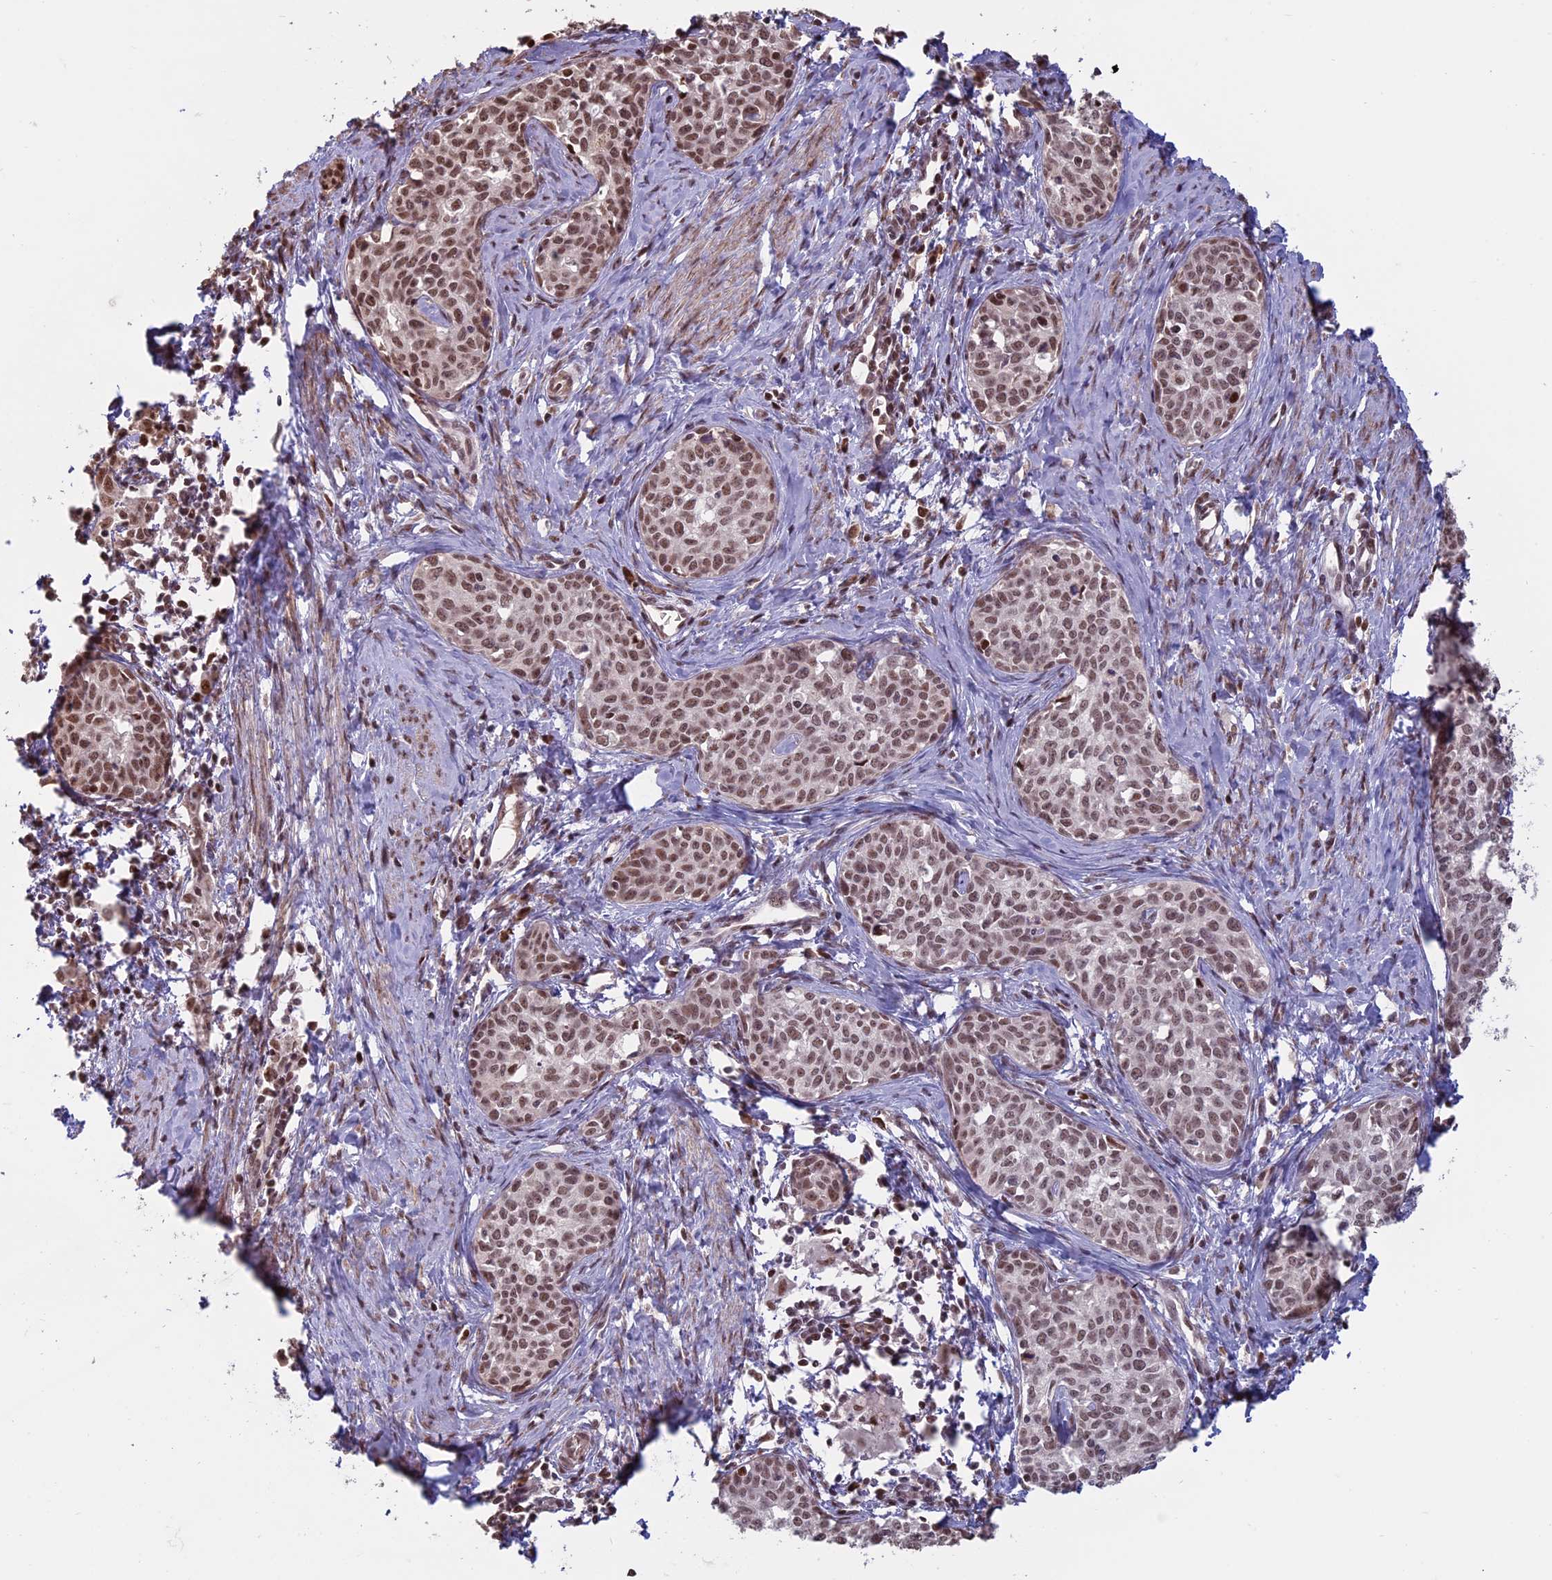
{"staining": {"intensity": "moderate", "quantity": ">75%", "location": "nuclear"}, "tissue": "cervical cancer", "cell_type": "Tumor cells", "image_type": "cancer", "snomed": [{"axis": "morphology", "description": "Squamous cell carcinoma, NOS"}, {"axis": "topography", "description": "Cervix"}], "caption": "Protein expression by IHC shows moderate nuclear positivity in approximately >75% of tumor cells in cervical squamous cell carcinoma.", "gene": "MFAP1", "patient": {"sex": "female", "age": 52}}